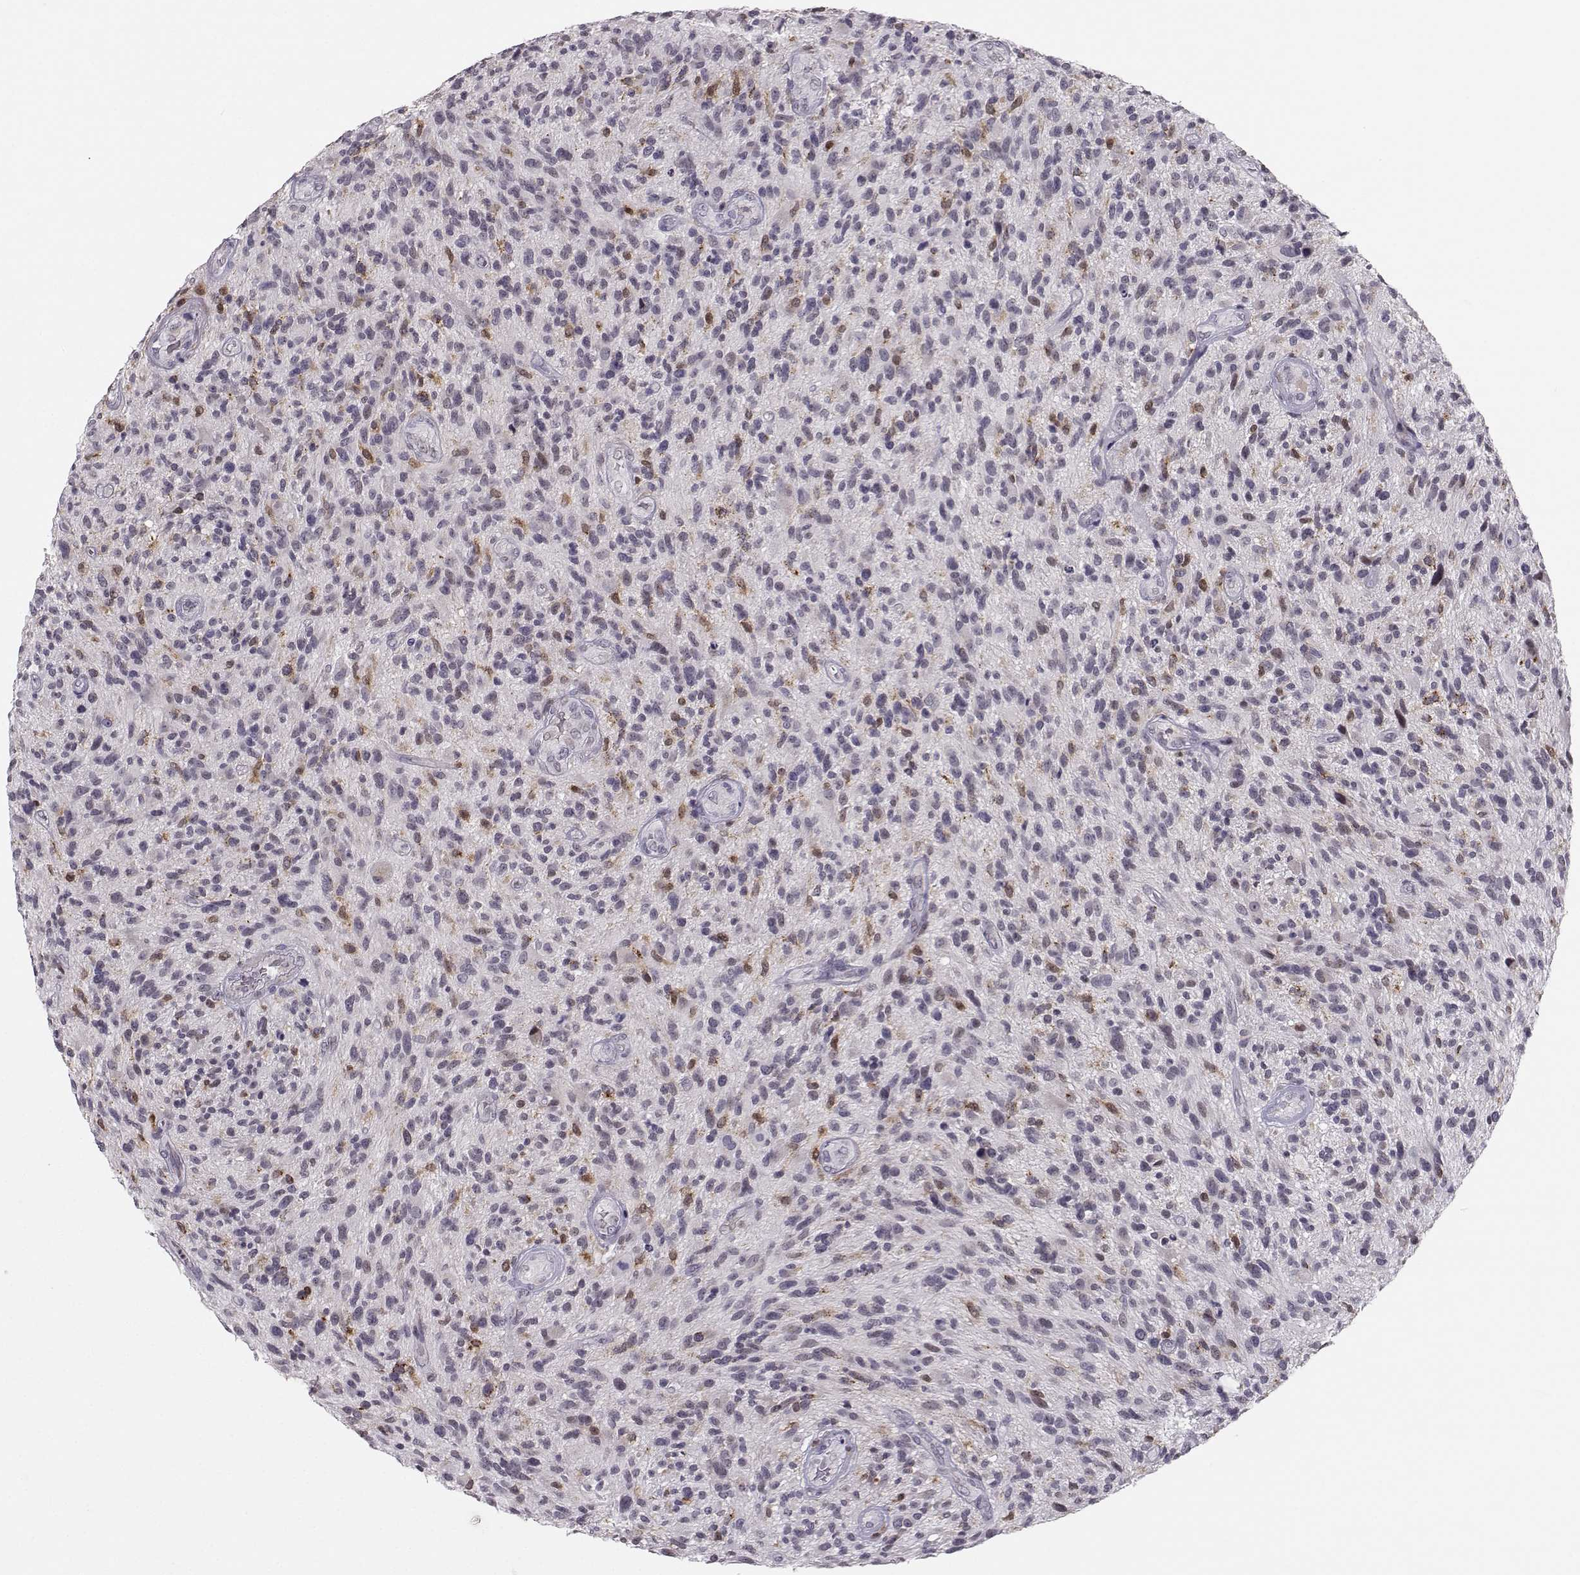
{"staining": {"intensity": "negative", "quantity": "none", "location": "none"}, "tissue": "glioma", "cell_type": "Tumor cells", "image_type": "cancer", "snomed": [{"axis": "morphology", "description": "Glioma, malignant, High grade"}, {"axis": "topography", "description": "Brain"}], "caption": "Immunohistochemical staining of glioma shows no significant expression in tumor cells.", "gene": "HTR7", "patient": {"sex": "male", "age": 47}}